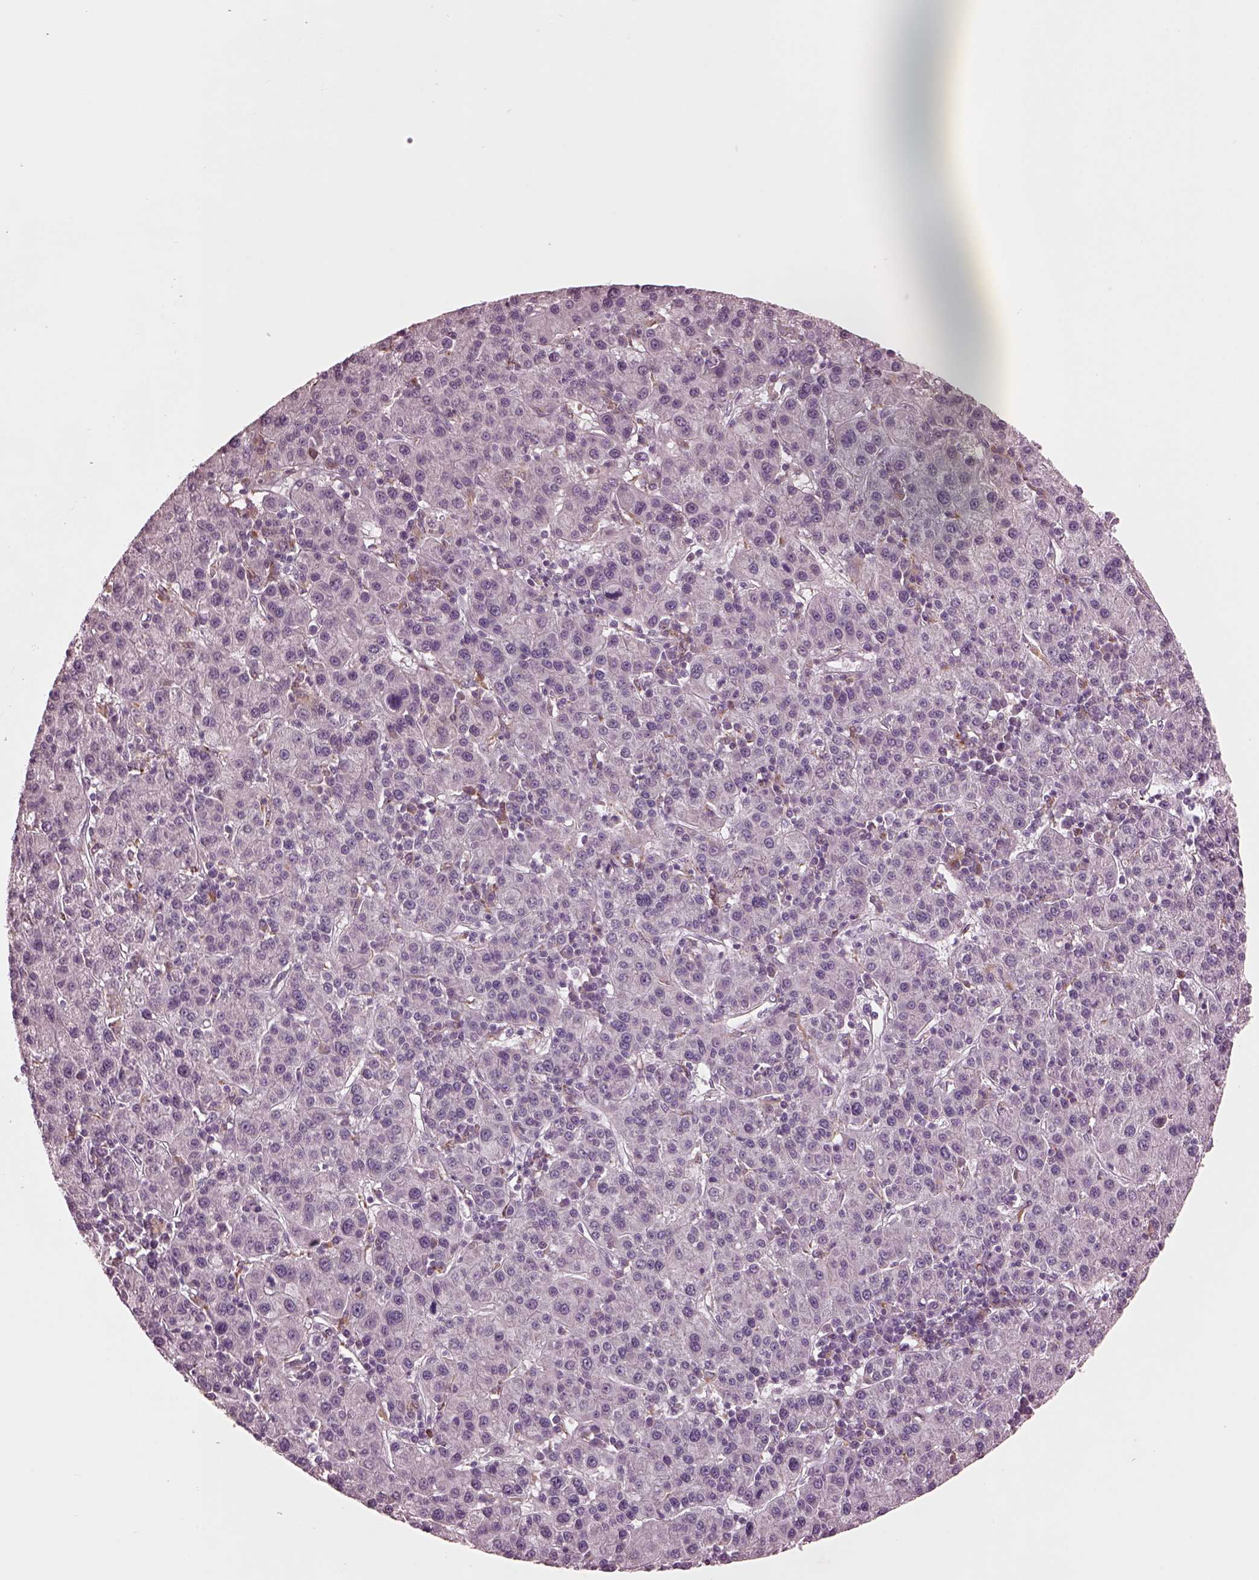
{"staining": {"intensity": "negative", "quantity": "none", "location": "none"}, "tissue": "liver cancer", "cell_type": "Tumor cells", "image_type": "cancer", "snomed": [{"axis": "morphology", "description": "Carcinoma, Hepatocellular, NOS"}, {"axis": "topography", "description": "Liver"}], "caption": "Liver hepatocellular carcinoma was stained to show a protein in brown. There is no significant positivity in tumor cells.", "gene": "SLAMF8", "patient": {"sex": "female", "age": 60}}